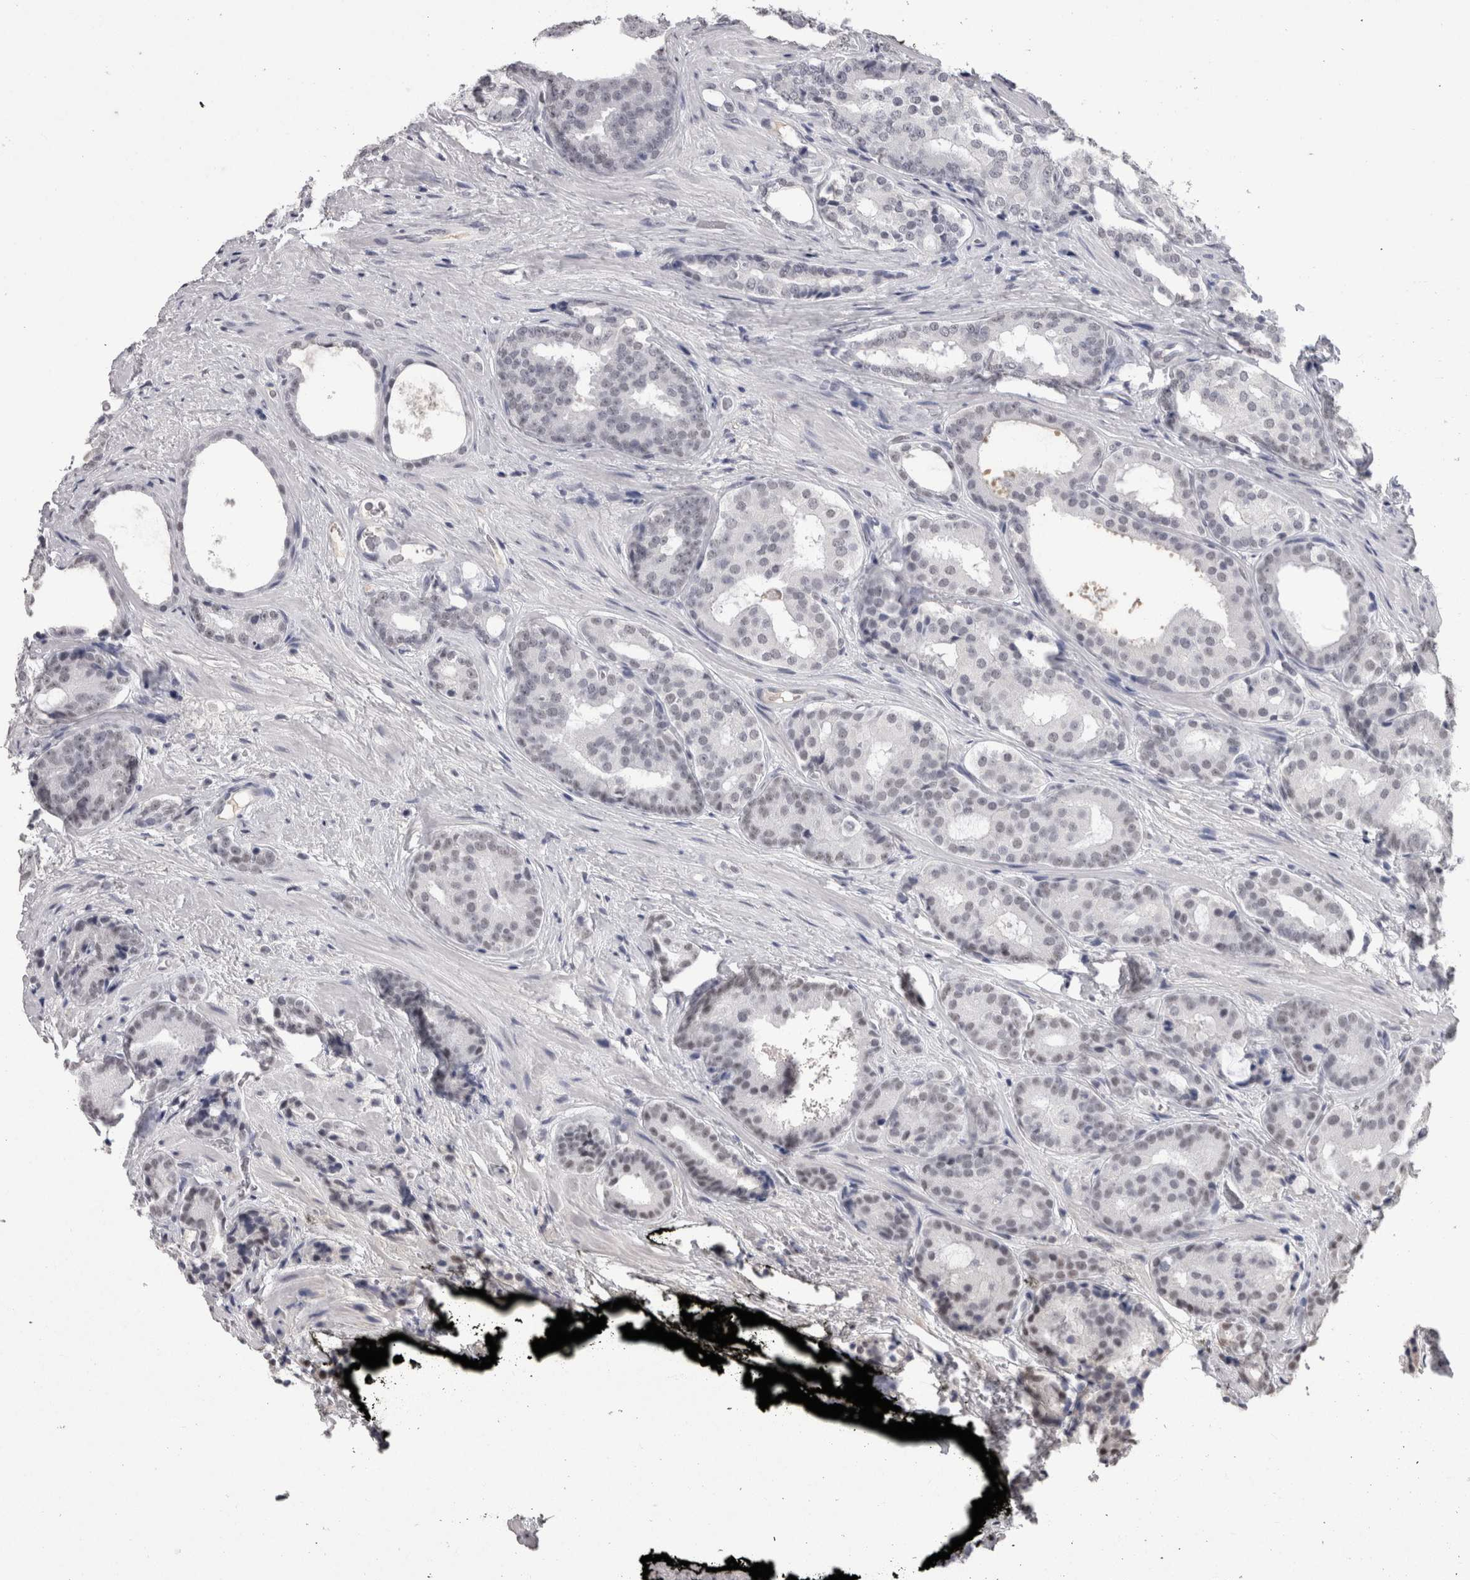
{"staining": {"intensity": "weak", "quantity": ">75%", "location": "nuclear"}, "tissue": "prostate cancer", "cell_type": "Tumor cells", "image_type": "cancer", "snomed": [{"axis": "morphology", "description": "Adenocarcinoma, High grade"}, {"axis": "topography", "description": "Prostate"}], "caption": "IHC image of human prostate cancer stained for a protein (brown), which exhibits low levels of weak nuclear positivity in about >75% of tumor cells.", "gene": "DDX17", "patient": {"sex": "male", "age": 71}}